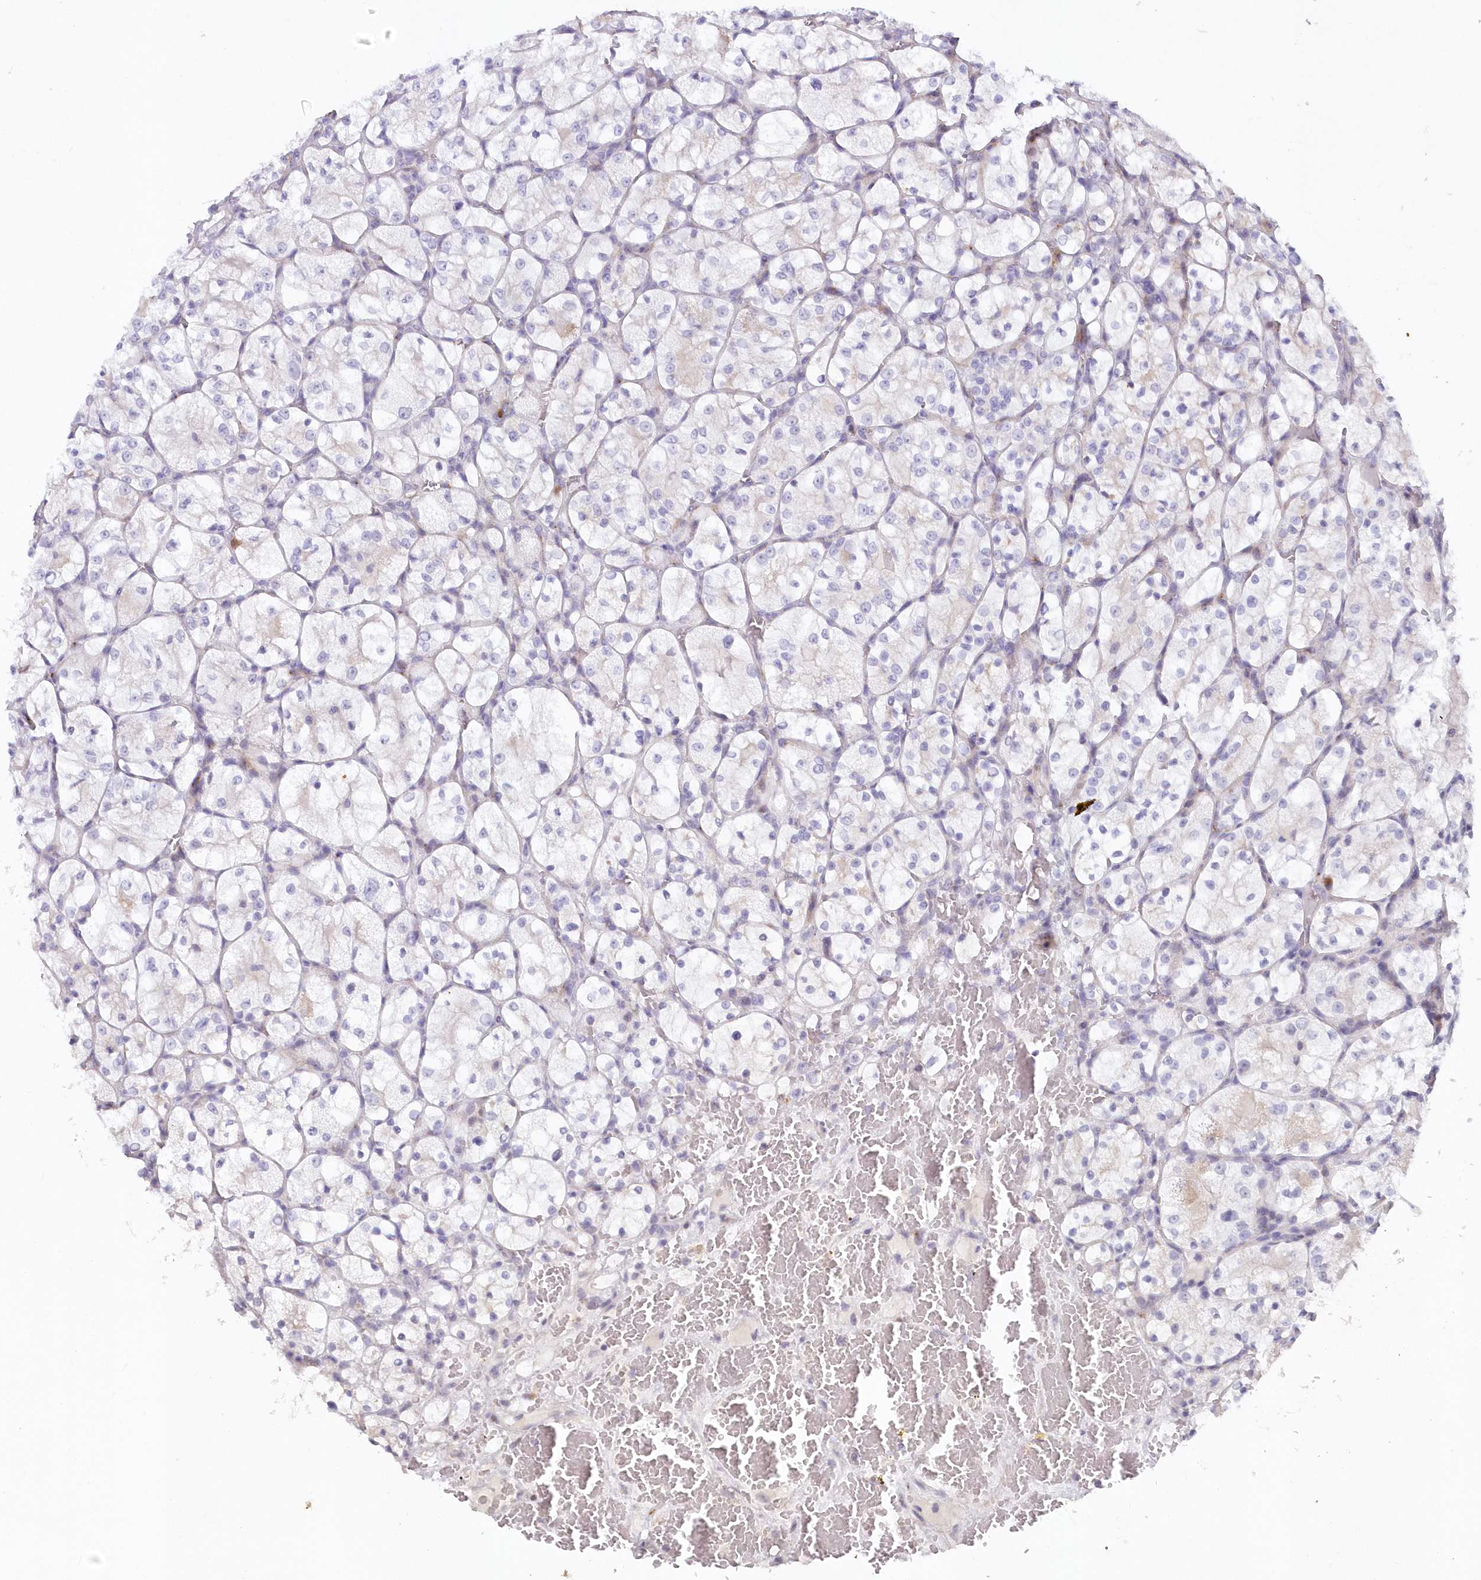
{"staining": {"intensity": "negative", "quantity": "none", "location": "none"}, "tissue": "renal cancer", "cell_type": "Tumor cells", "image_type": "cancer", "snomed": [{"axis": "morphology", "description": "Adenocarcinoma, NOS"}, {"axis": "topography", "description": "Kidney"}], "caption": "The histopathology image displays no significant expression in tumor cells of renal cancer.", "gene": "SNED1", "patient": {"sex": "female", "age": 69}}